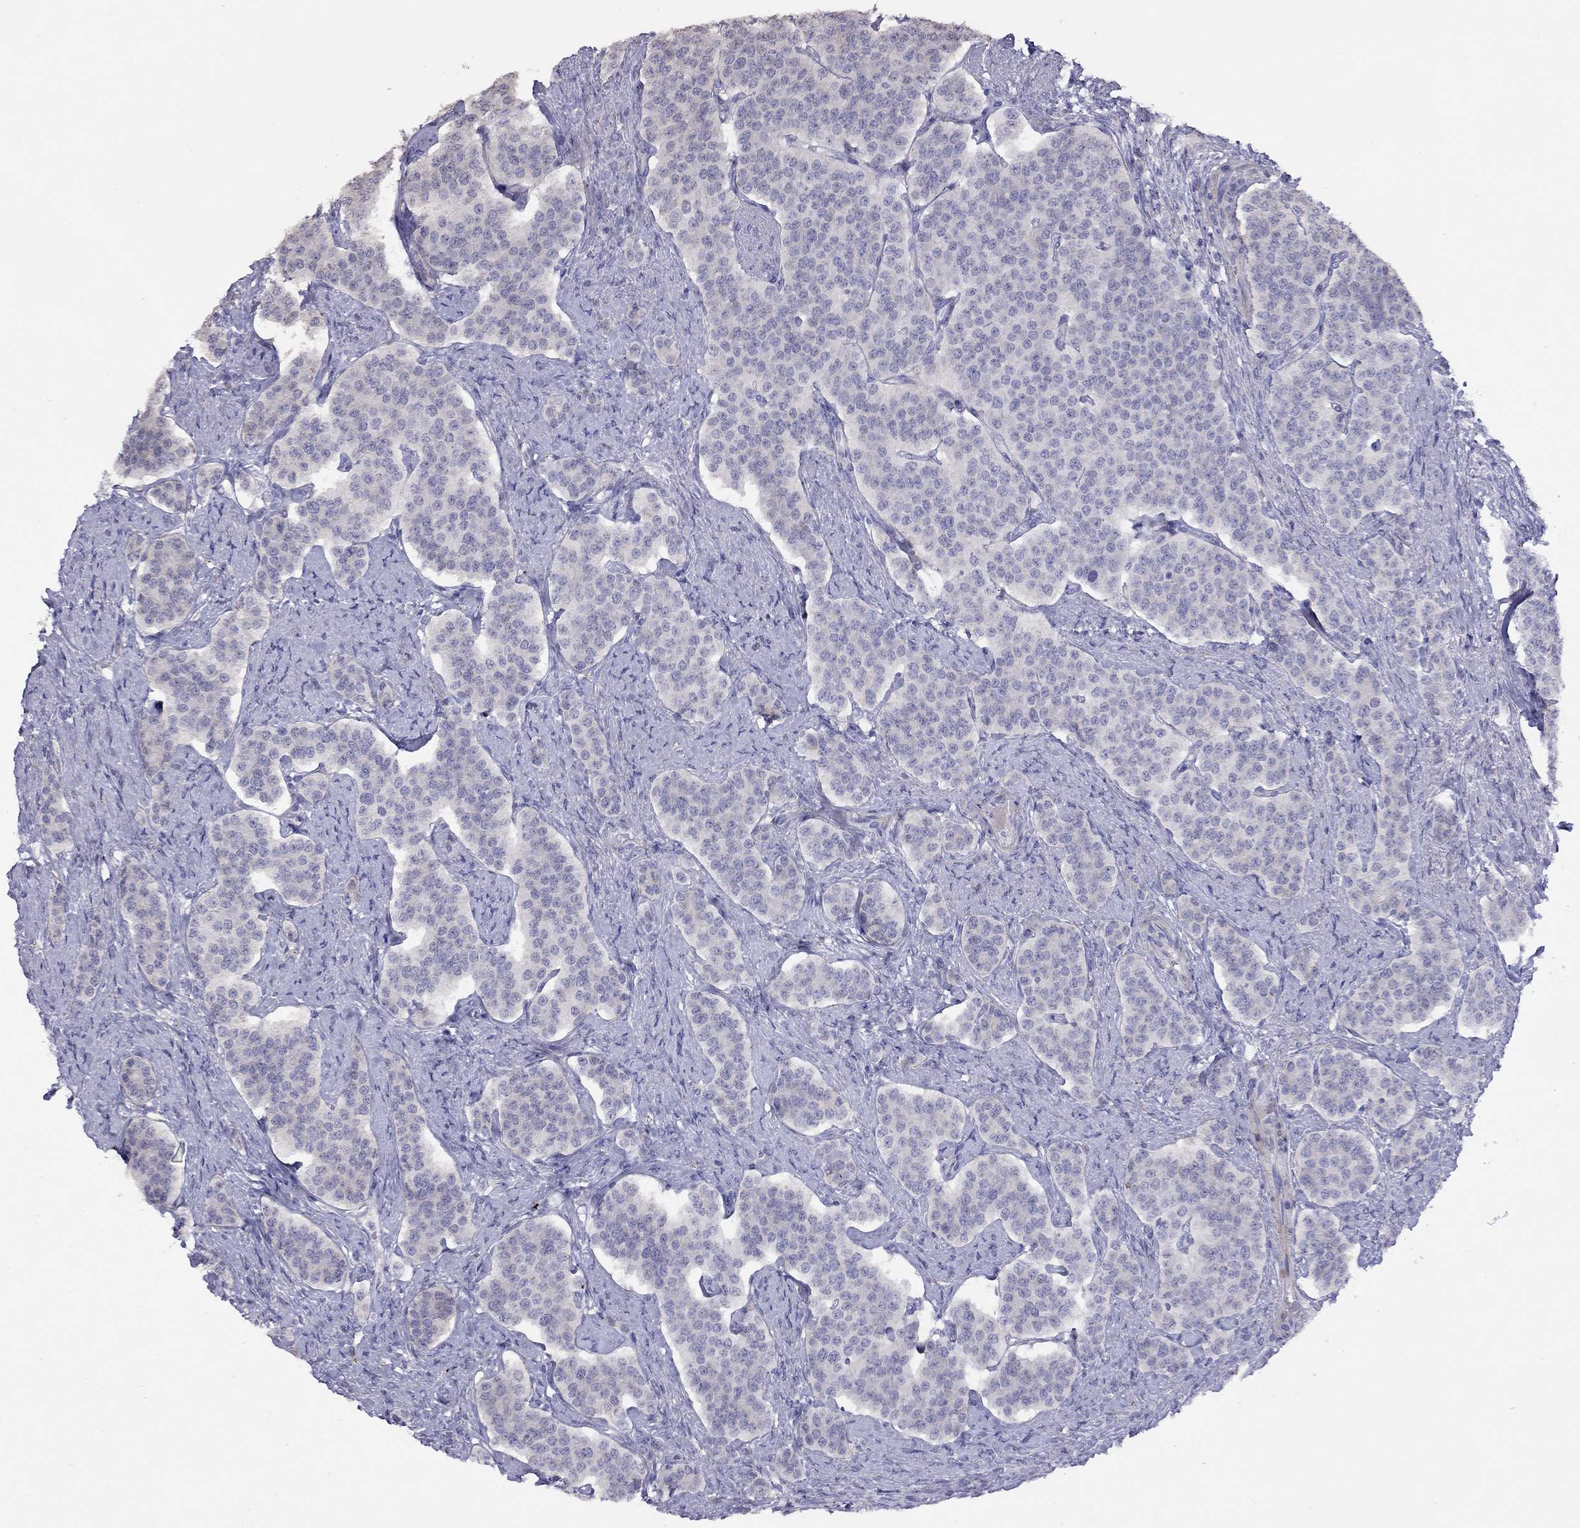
{"staining": {"intensity": "negative", "quantity": "none", "location": "none"}, "tissue": "carcinoid", "cell_type": "Tumor cells", "image_type": "cancer", "snomed": [{"axis": "morphology", "description": "Carcinoid, malignant, NOS"}, {"axis": "topography", "description": "Small intestine"}], "caption": "There is no significant staining in tumor cells of carcinoid (malignant).", "gene": "MAGEB4", "patient": {"sex": "female", "age": 58}}